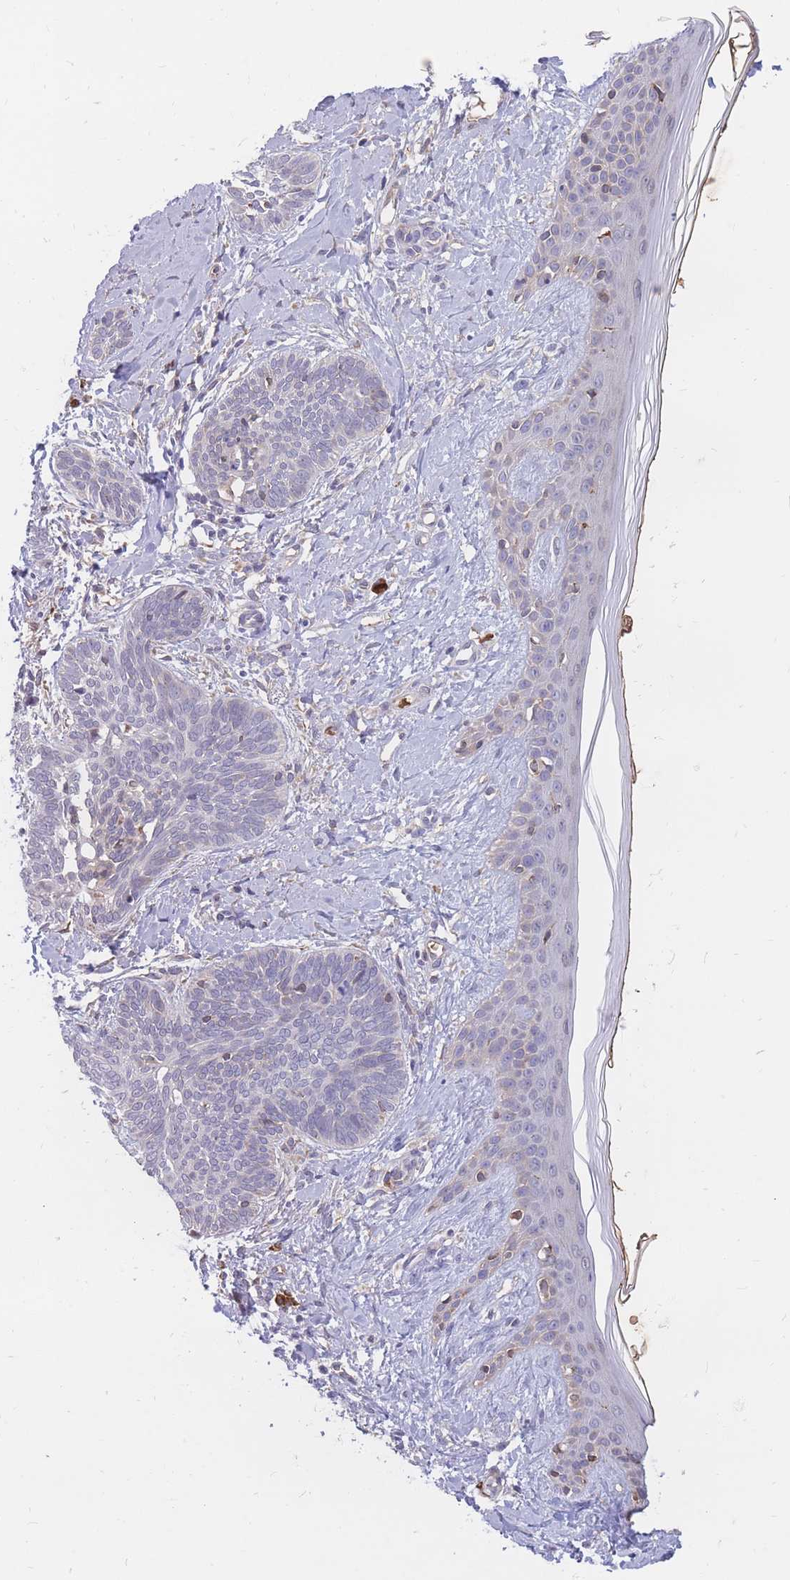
{"staining": {"intensity": "negative", "quantity": "none", "location": "none"}, "tissue": "skin cancer", "cell_type": "Tumor cells", "image_type": "cancer", "snomed": [{"axis": "morphology", "description": "Basal cell carcinoma"}, {"axis": "topography", "description": "Skin"}], "caption": "IHC micrograph of neoplastic tissue: human basal cell carcinoma (skin) stained with DAB (3,3'-diaminobenzidine) demonstrates no significant protein positivity in tumor cells.", "gene": "ATP10D", "patient": {"sex": "female", "age": 81}}